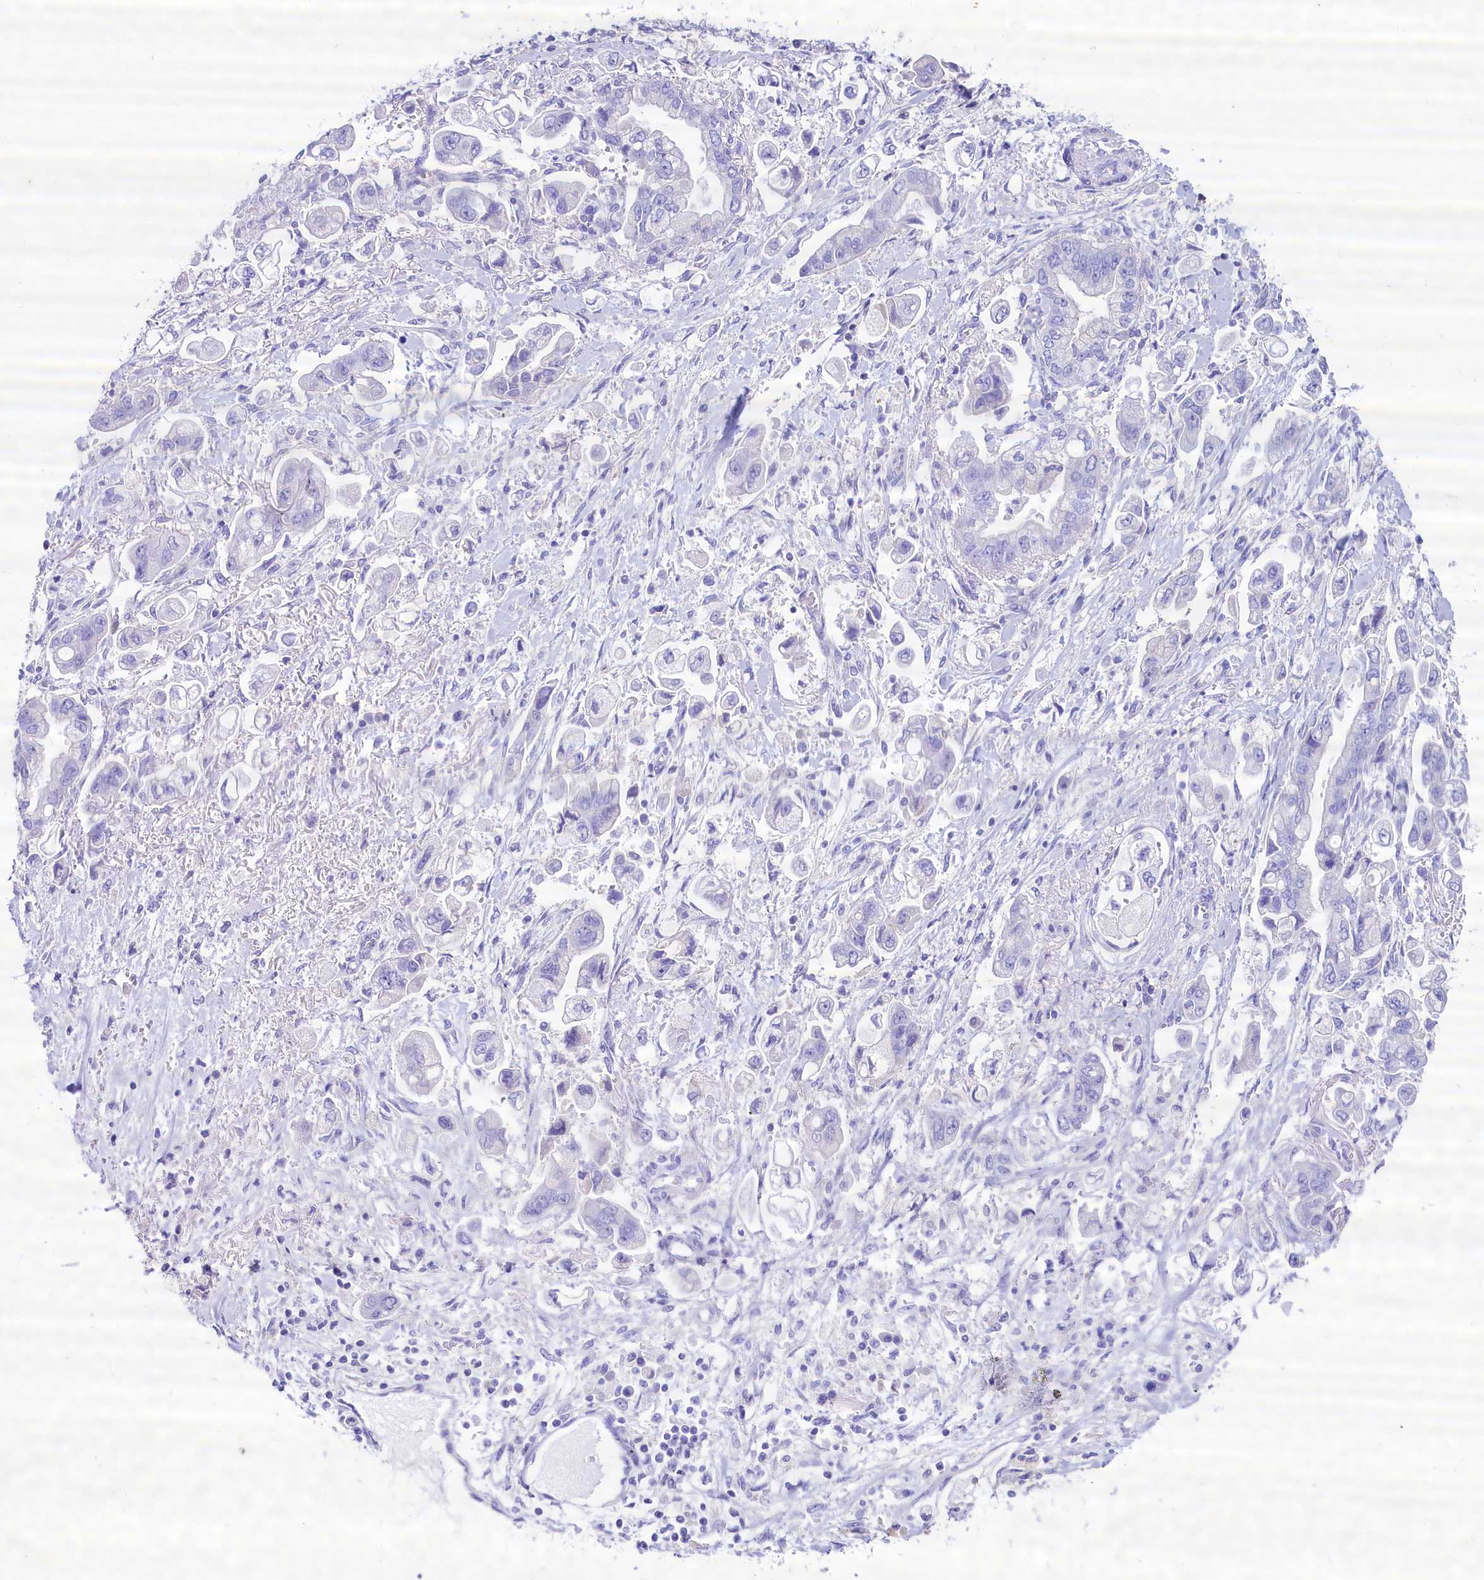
{"staining": {"intensity": "negative", "quantity": "none", "location": "none"}, "tissue": "stomach cancer", "cell_type": "Tumor cells", "image_type": "cancer", "snomed": [{"axis": "morphology", "description": "Adenocarcinoma, NOS"}, {"axis": "topography", "description": "Stomach"}], "caption": "Stomach cancer was stained to show a protein in brown. There is no significant expression in tumor cells. (Stains: DAB immunohistochemistry (IHC) with hematoxylin counter stain, Microscopy: brightfield microscopy at high magnification).", "gene": "RBP3", "patient": {"sex": "male", "age": 62}}